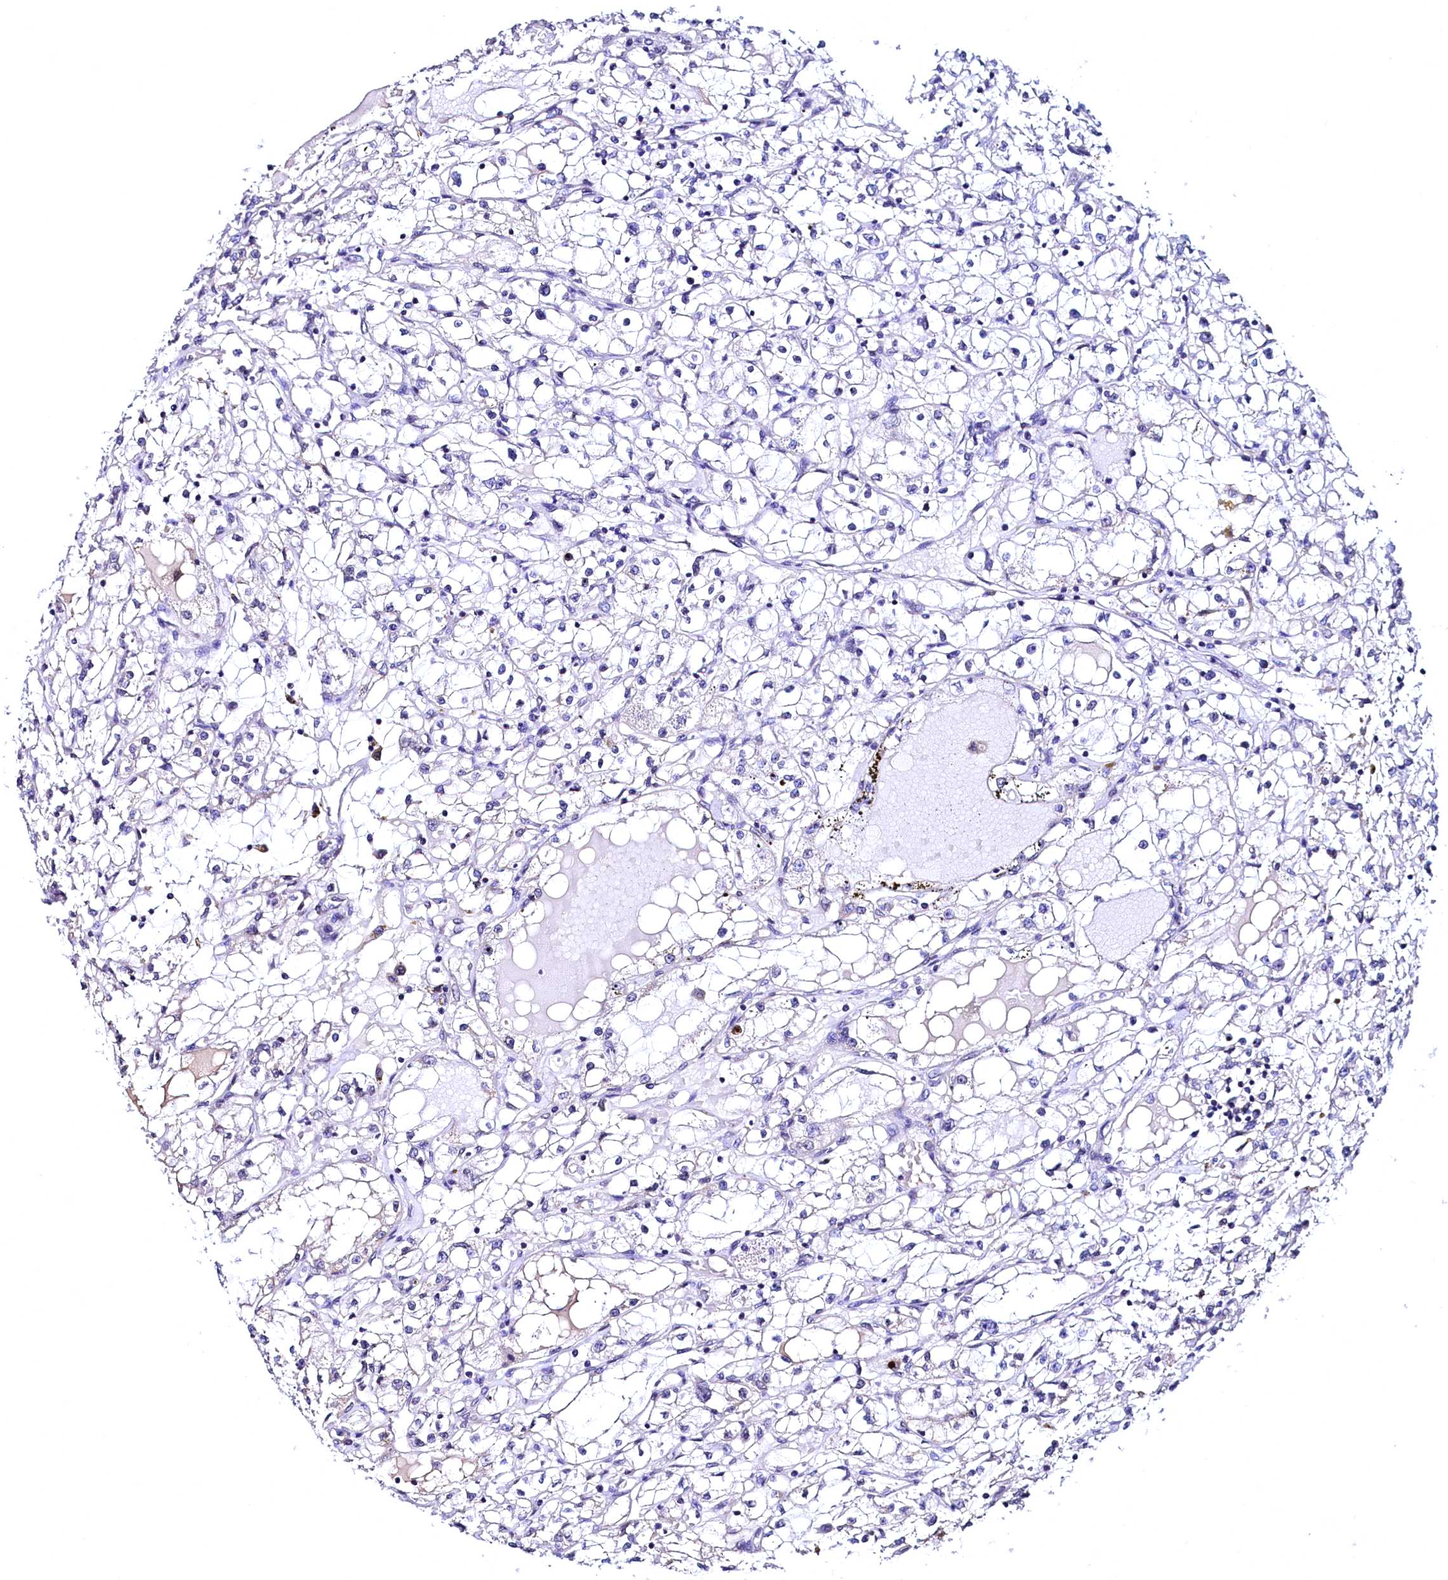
{"staining": {"intensity": "negative", "quantity": "none", "location": "none"}, "tissue": "renal cancer", "cell_type": "Tumor cells", "image_type": "cancer", "snomed": [{"axis": "morphology", "description": "Adenocarcinoma, NOS"}, {"axis": "topography", "description": "Kidney"}], "caption": "A histopathology image of human renal cancer is negative for staining in tumor cells. (Stains: DAB (3,3'-diaminobenzidine) IHC with hematoxylin counter stain, Microscopy: brightfield microscopy at high magnification).", "gene": "HAND1", "patient": {"sex": "male", "age": 56}}